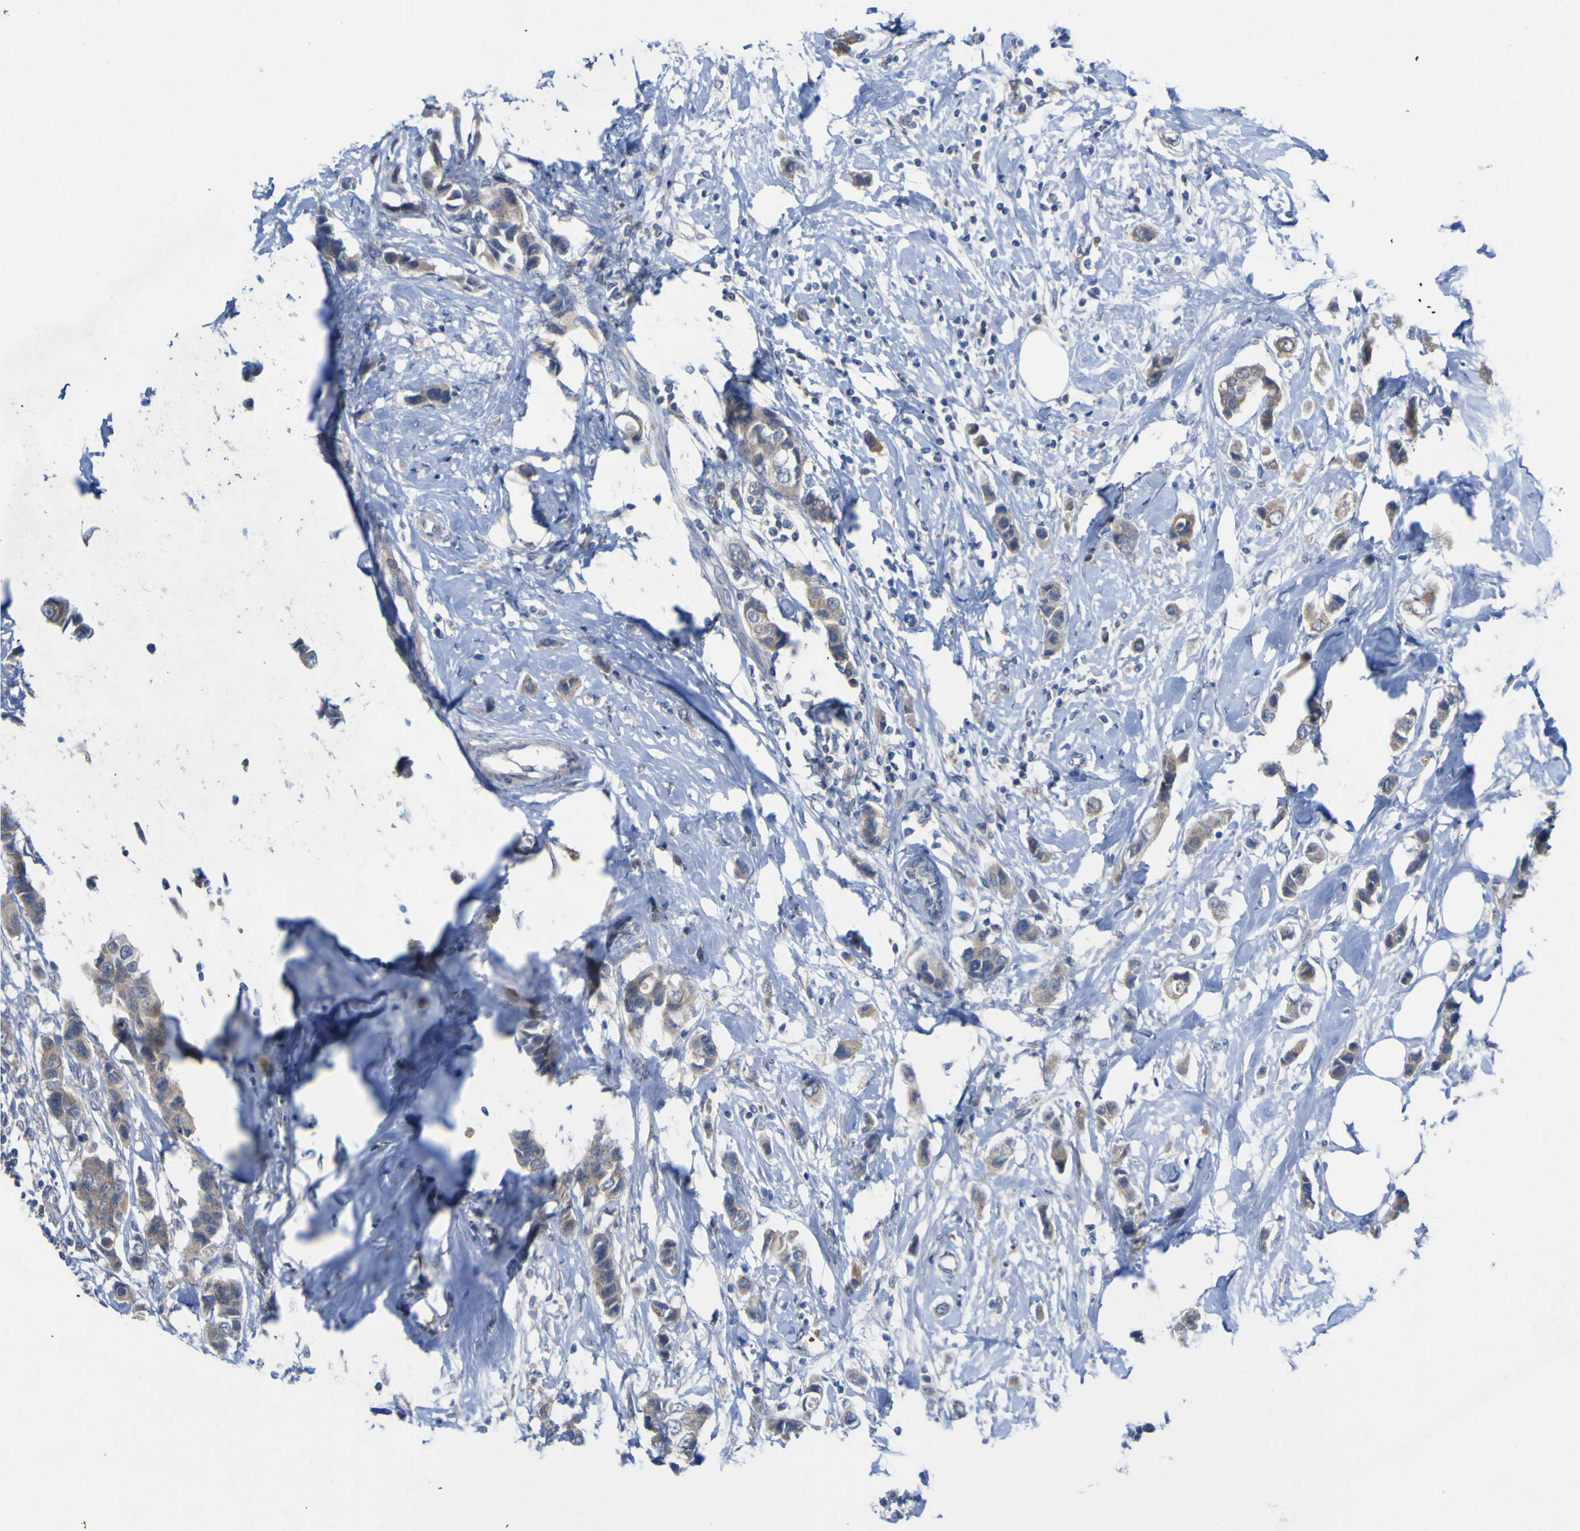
{"staining": {"intensity": "weak", "quantity": "<25%", "location": "cytoplasmic/membranous"}, "tissue": "breast cancer", "cell_type": "Tumor cells", "image_type": "cancer", "snomed": [{"axis": "morphology", "description": "Normal tissue, NOS"}, {"axis": "morphology", "description": "Duct carcinoma"}, {"axis": "topography", "description": "Breast"}], "caption": "A high-resolution micrograph shows immunohistochemistry staining of breast cancer (infiltrating ductal carcinoma), which demonstrates no significant positivity in tumor cells.", "gene": "TNFRSF11A", "patient": {"sex": "female", "age": 50}}